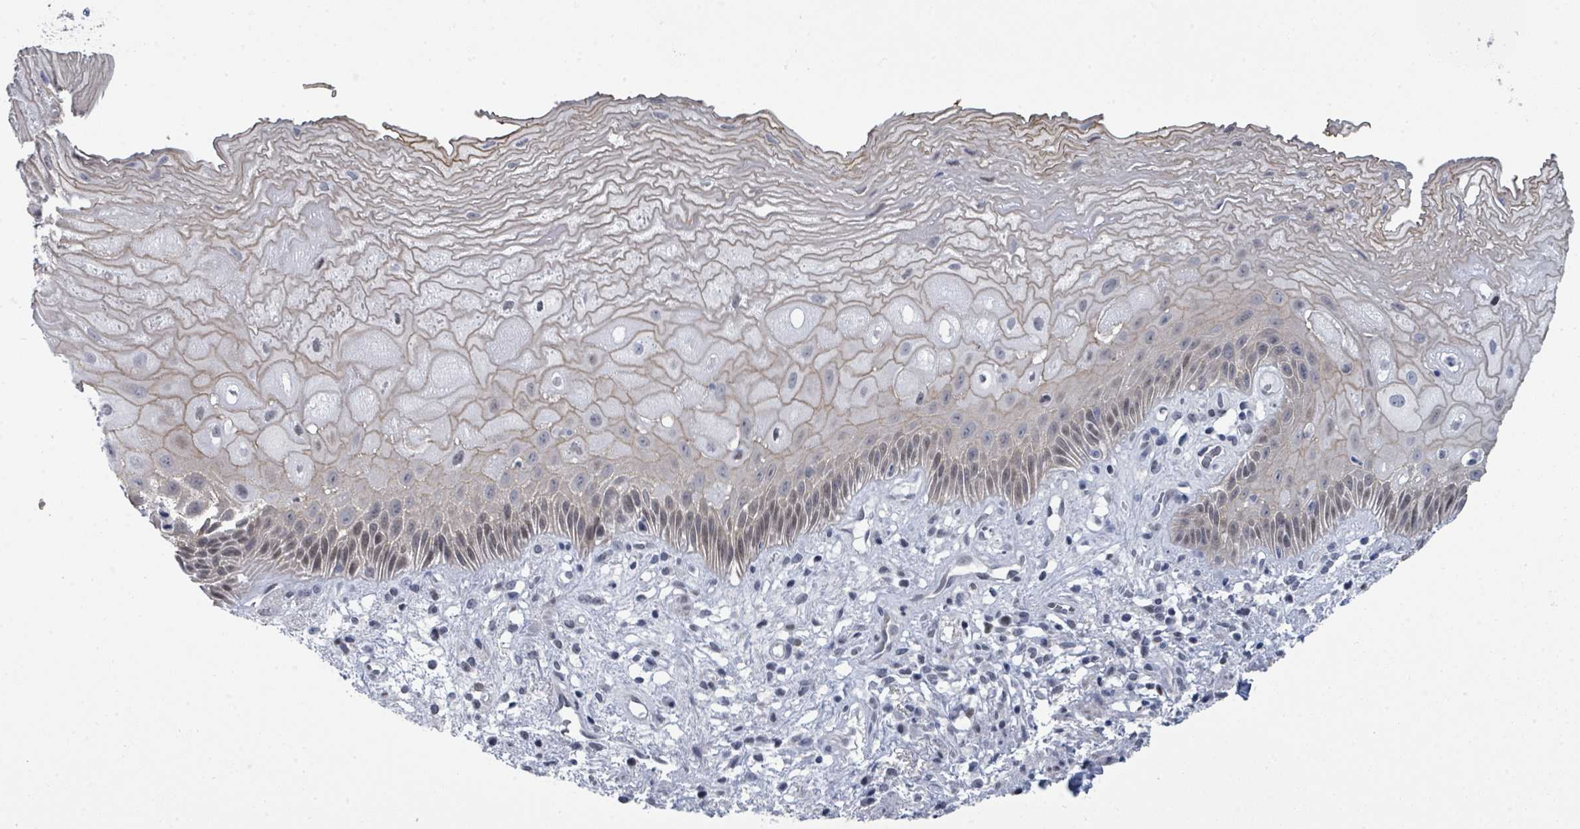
{"staining": {"intensity": "weak", "quantity": "25%-75%", "location": "cytoplasmic/membranous,nuclear"}, "tissue": "esophagus", "cell_type": "Squamous epithelial cells", "image_type": "normal", "snomed": [{"axis": "morphology", "description": "Normal tissue, NOS"}, {"axis": "topography", "description": "Esophagus"}], "caption": "High-power microscopy captured an IHC photomicrograph of unremarkable esophagus, revealing weak cytoplasmic/membranous,nuclear staining in about 25%-75% of squamous epithelial cells. (DAB (3,3'-diaminobenzidine) IHC with brightfield microscopy, high magnification).", "gene": "CT45A10", "patient": {"sex": "male", "age": 60}}